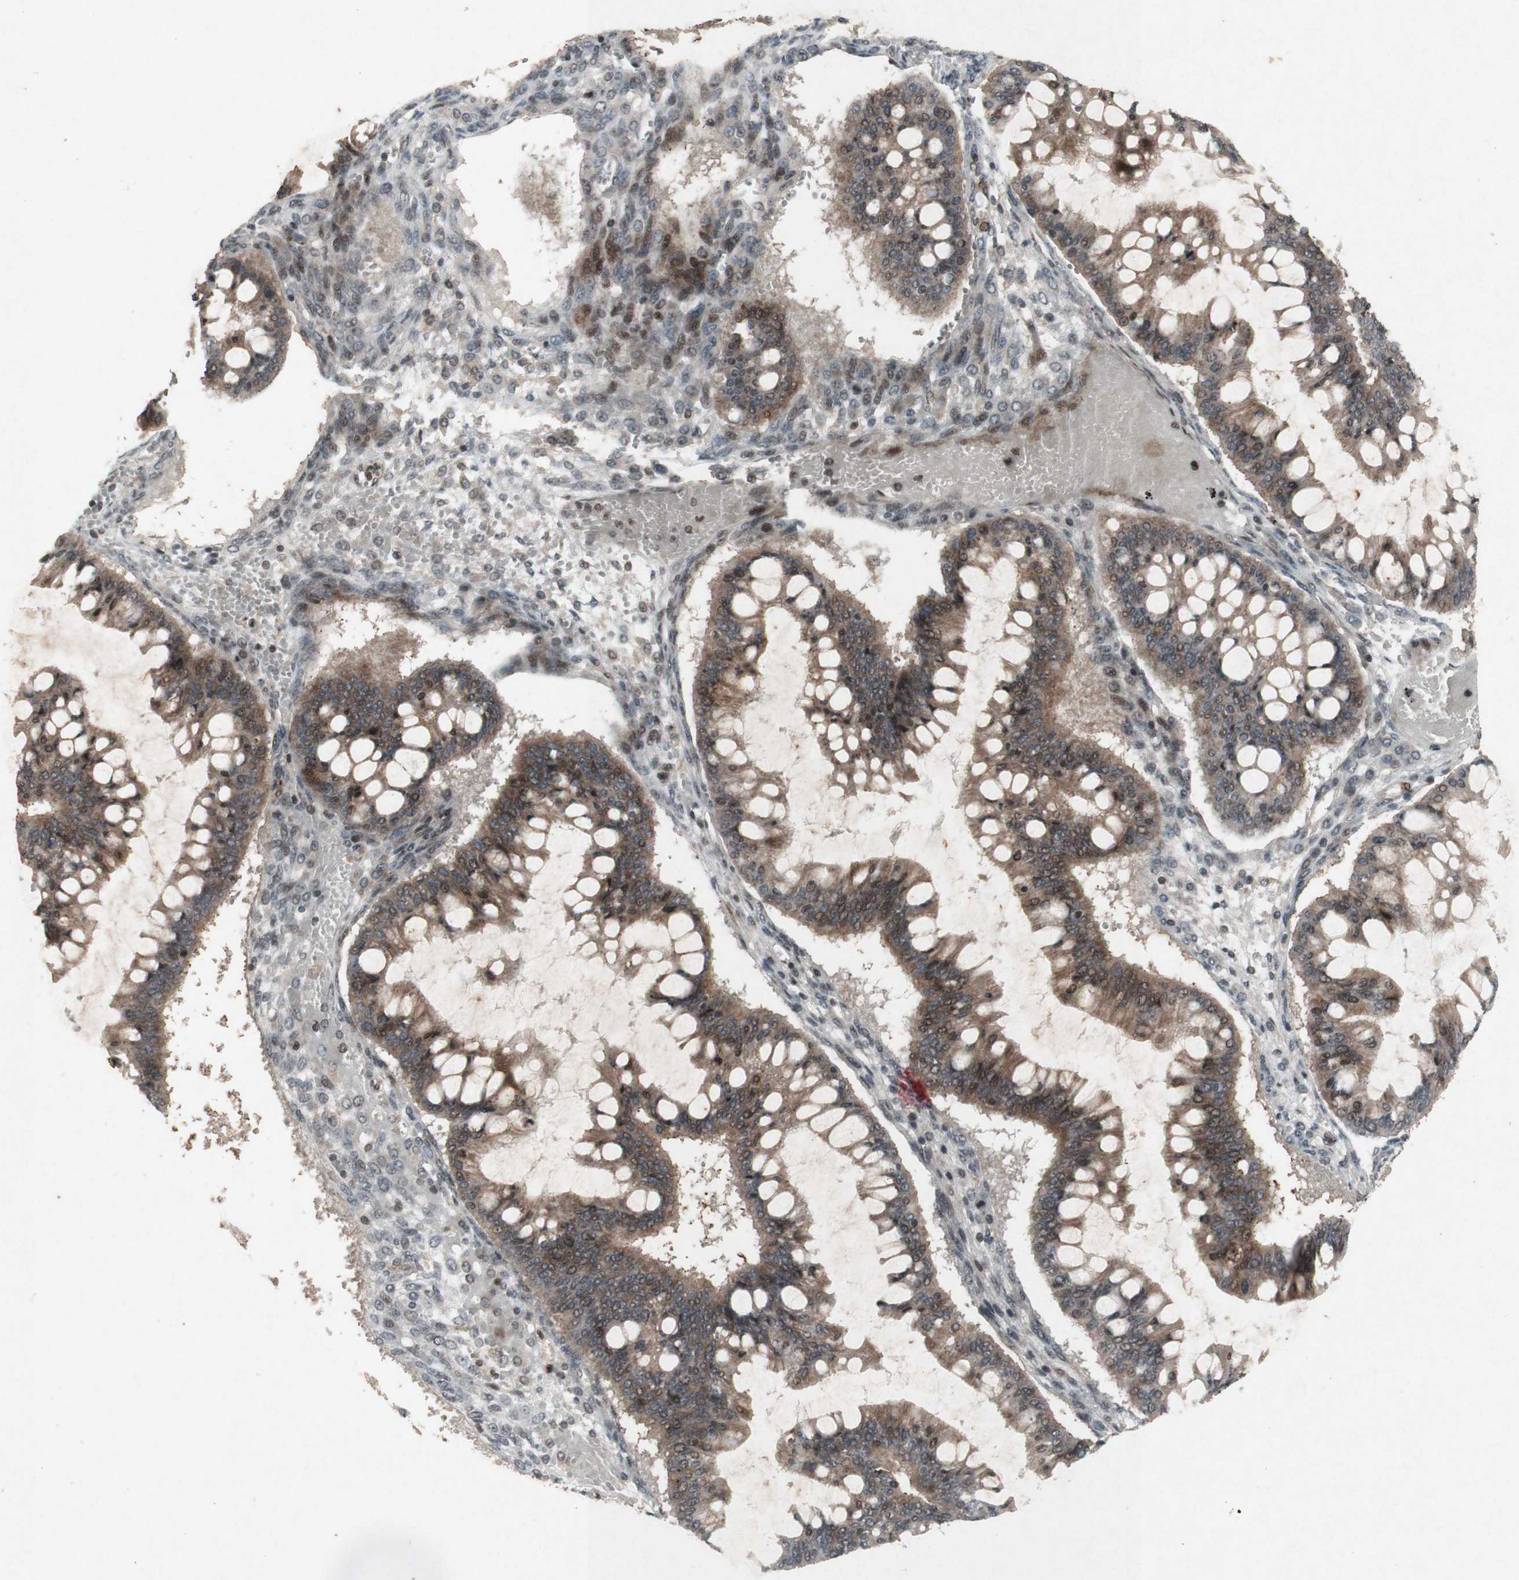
{"staining": {"intensity": "weak", "quantity": ">75%", "location": "cytoplasmic/membranous"}, "tissue": "ovarian cancer", "cell_type": "Tumor cells", "image_type": "cancer", "snomed": [{"axis": "morphology", "description": "Cystadenocarcinoma, mucinous, NOS"}, {"axis": "topography", "description": "Ovary"}], "caption": "Tumor cells reveal low levels of weak cytoplasmic/membranous expression in about >75% of cells in ovarian cancer (mucinous cystadenocarcinoma).", "gene": "PLXNA1", "patient": {"sex": "female", "age": 73}}